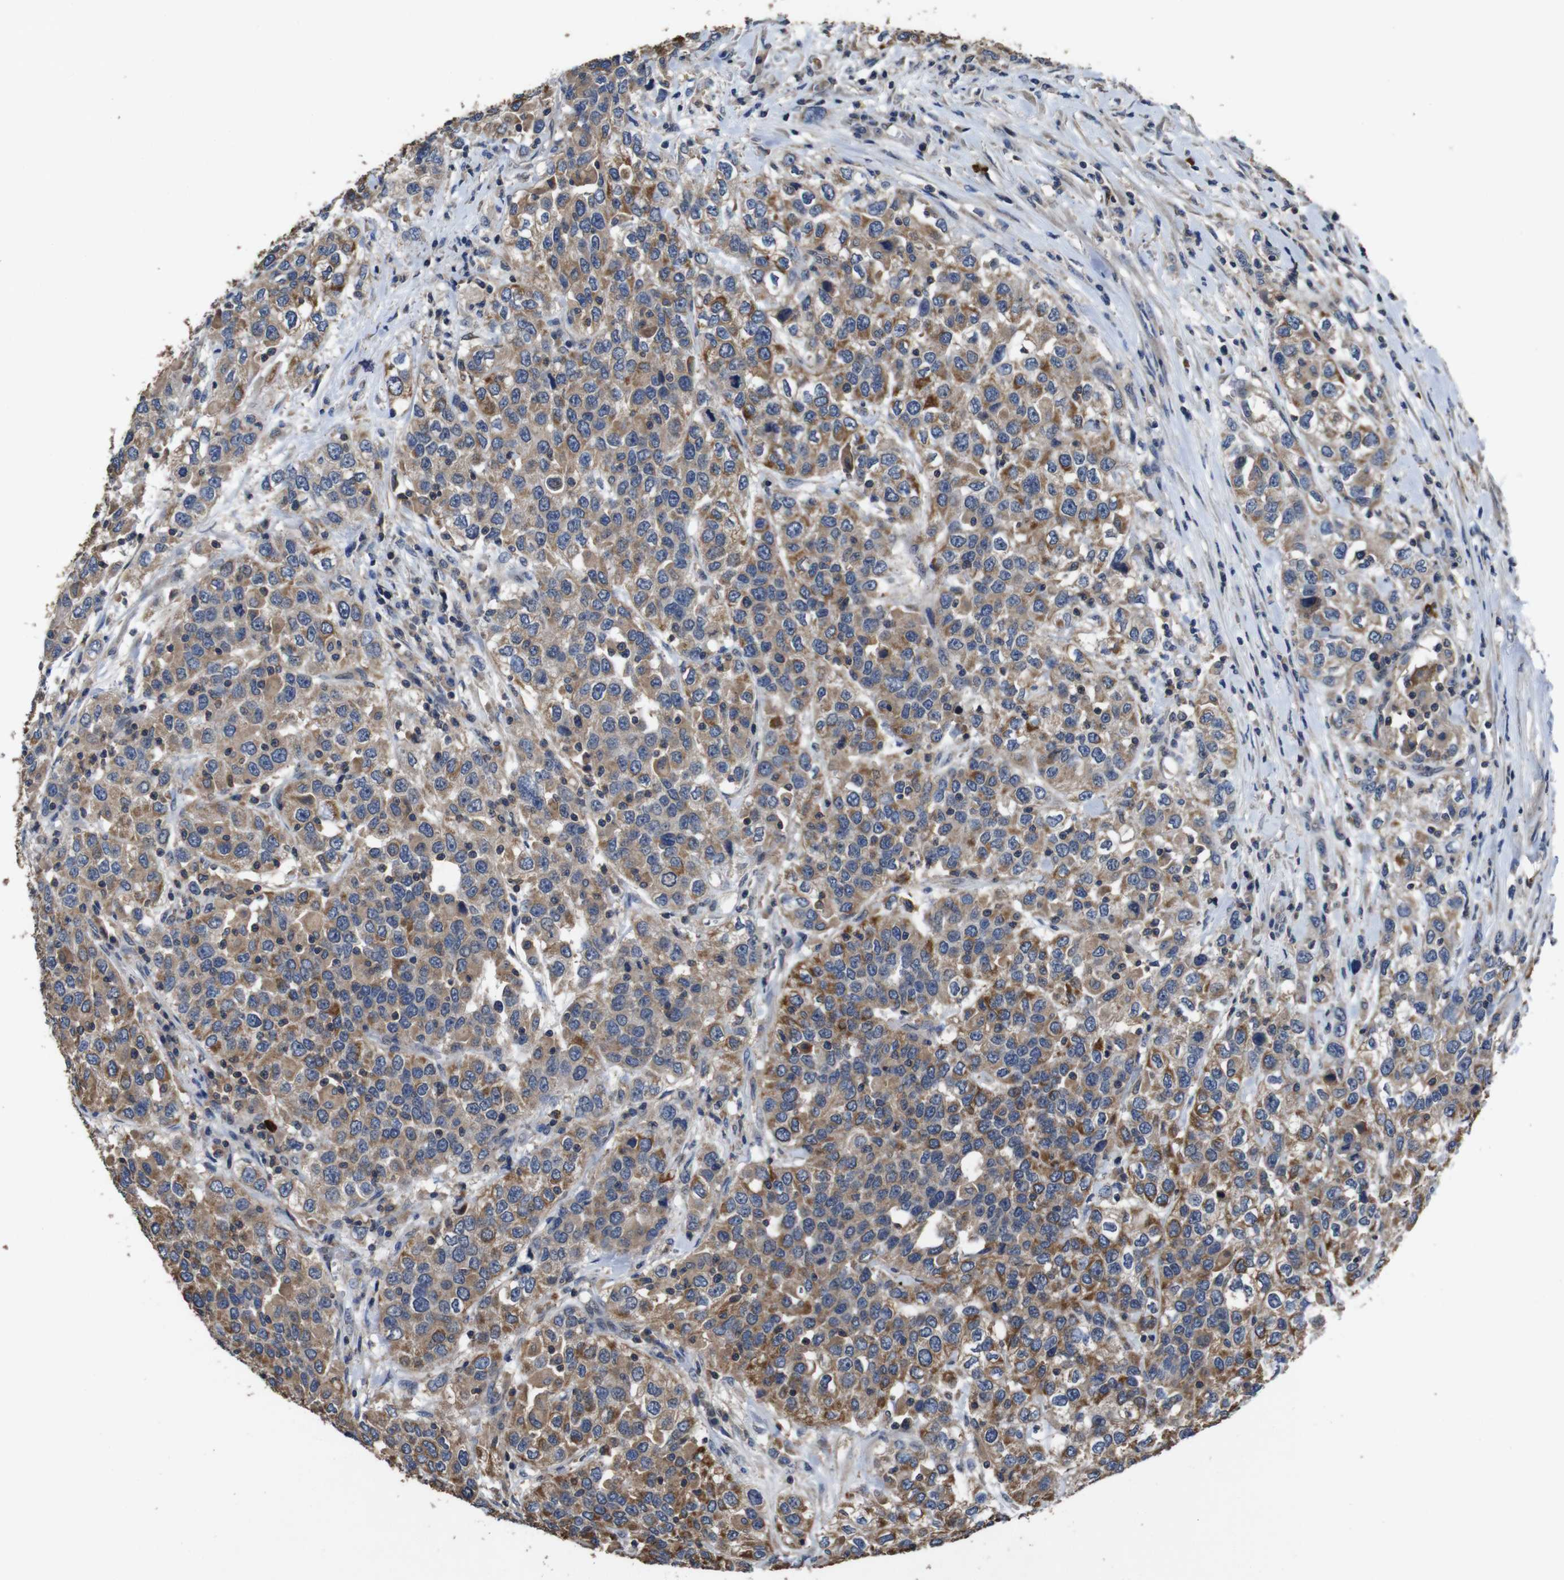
{"staining": {"intensity": "moderate", "quantity": ">75%", "location": "cytoplasmic/membranous"}, "tissue": "urothelial cancer", "cell_type": "Tumor cells", "image_type": "cancer", "snomed": [{"axis": "morphology", "description": "Urothelial carcinoma, High grade"}, {"axis": "topography", "description": "Urinary bladder"}], "caption": "High-grade urothelial carcinoma stained with a protein marker exhibits moderate staining in tumor cells.", "gene": "GLIPR1", "patient": {"sex": "female", "age": 80}}